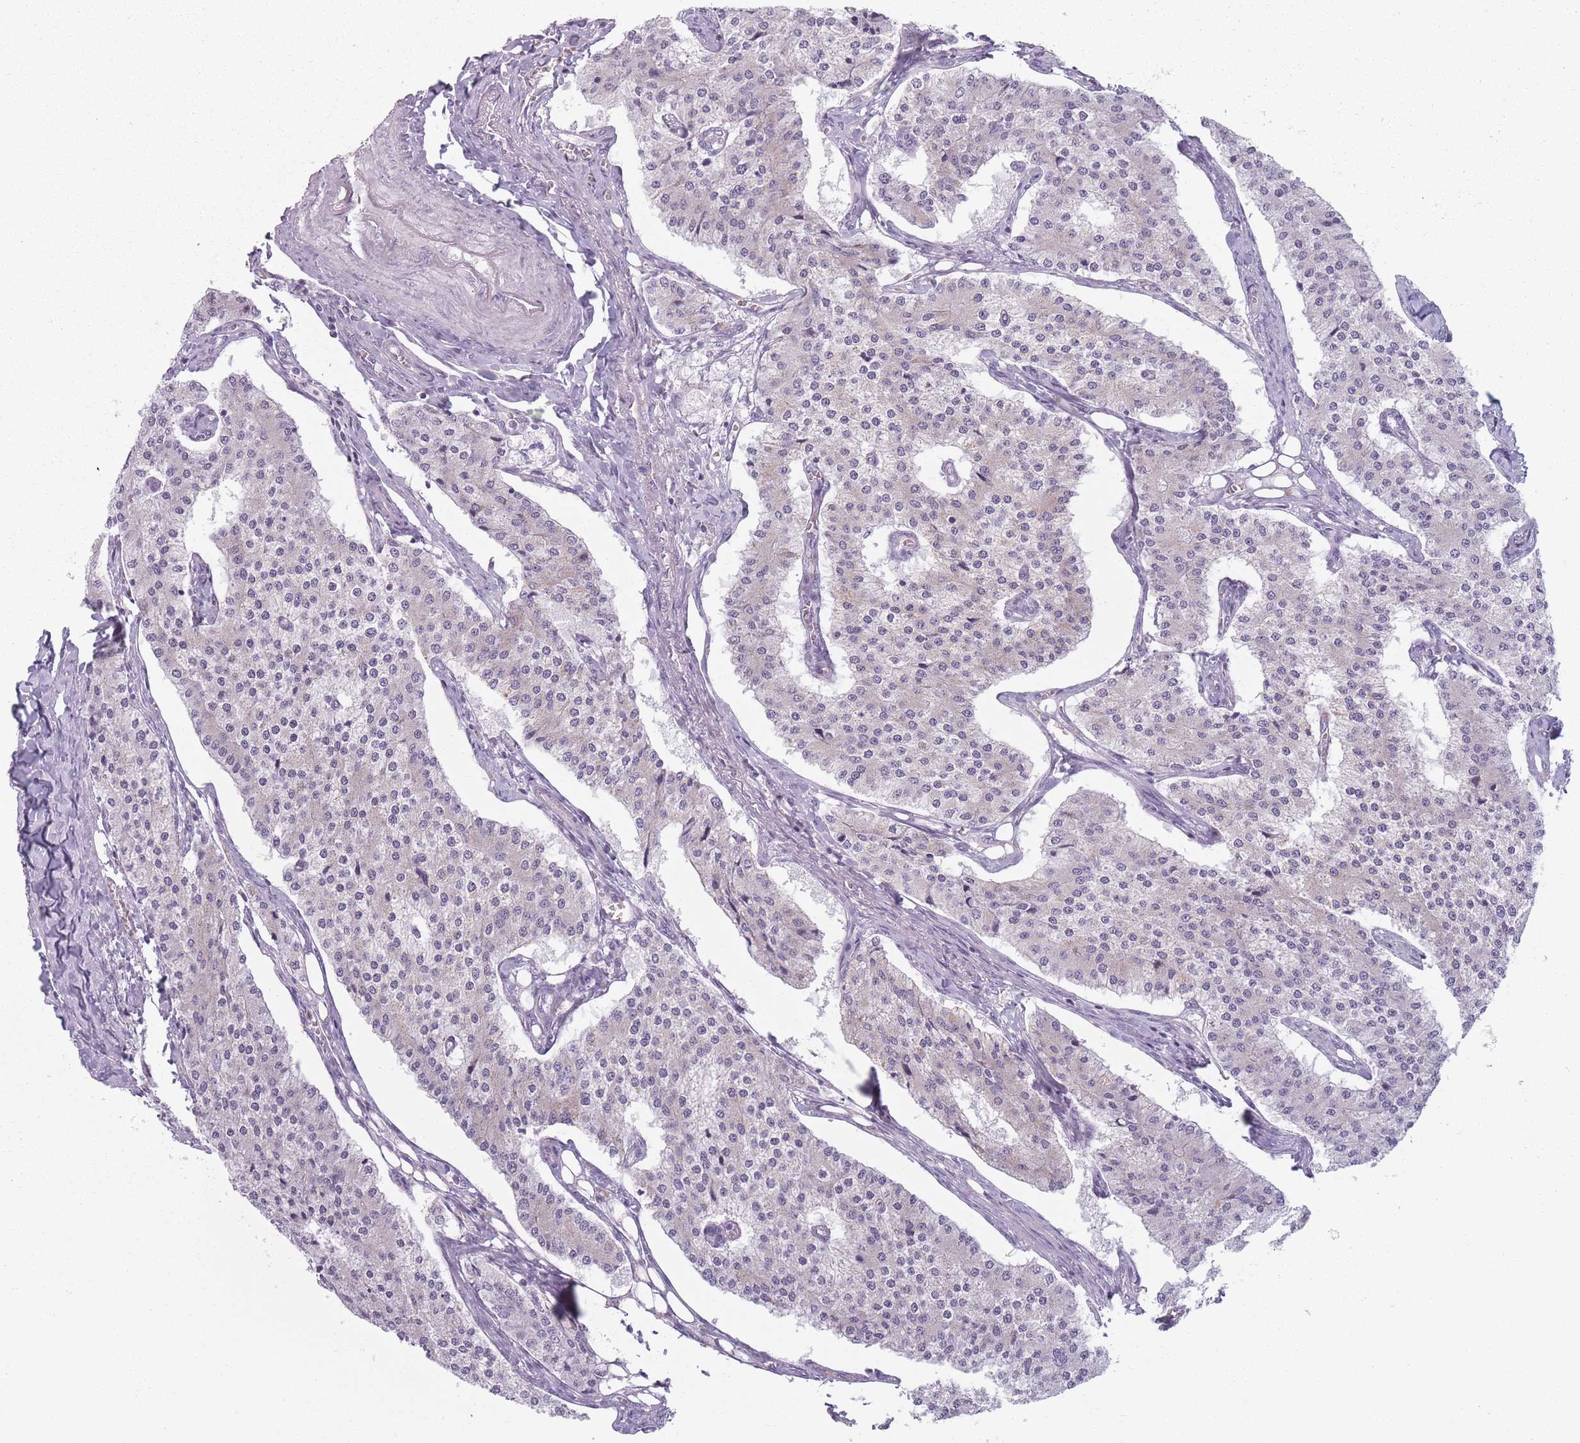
{"staining": {"intensity": "weak", "quantity": "<25%", "location": "cytoplasmic/membranous"}, "tissue": "carcinoid", "cell_type": "Tumor cells", "image_type": "cancer", "snomed": [{"axis": "morphology", "description": "Carcinoid, malignant, NOS"}, {"axis": "topography", "description": "Colon"}], "caption": "Tumor cells are negative for protein expression in human carcinoid (malignant). (DAB immunohistochemistry (IHC) visualized using brightfield microscopy, high magnification).", "gene": "DCHS1", "patient": {"sex": "female", "age": 52}}